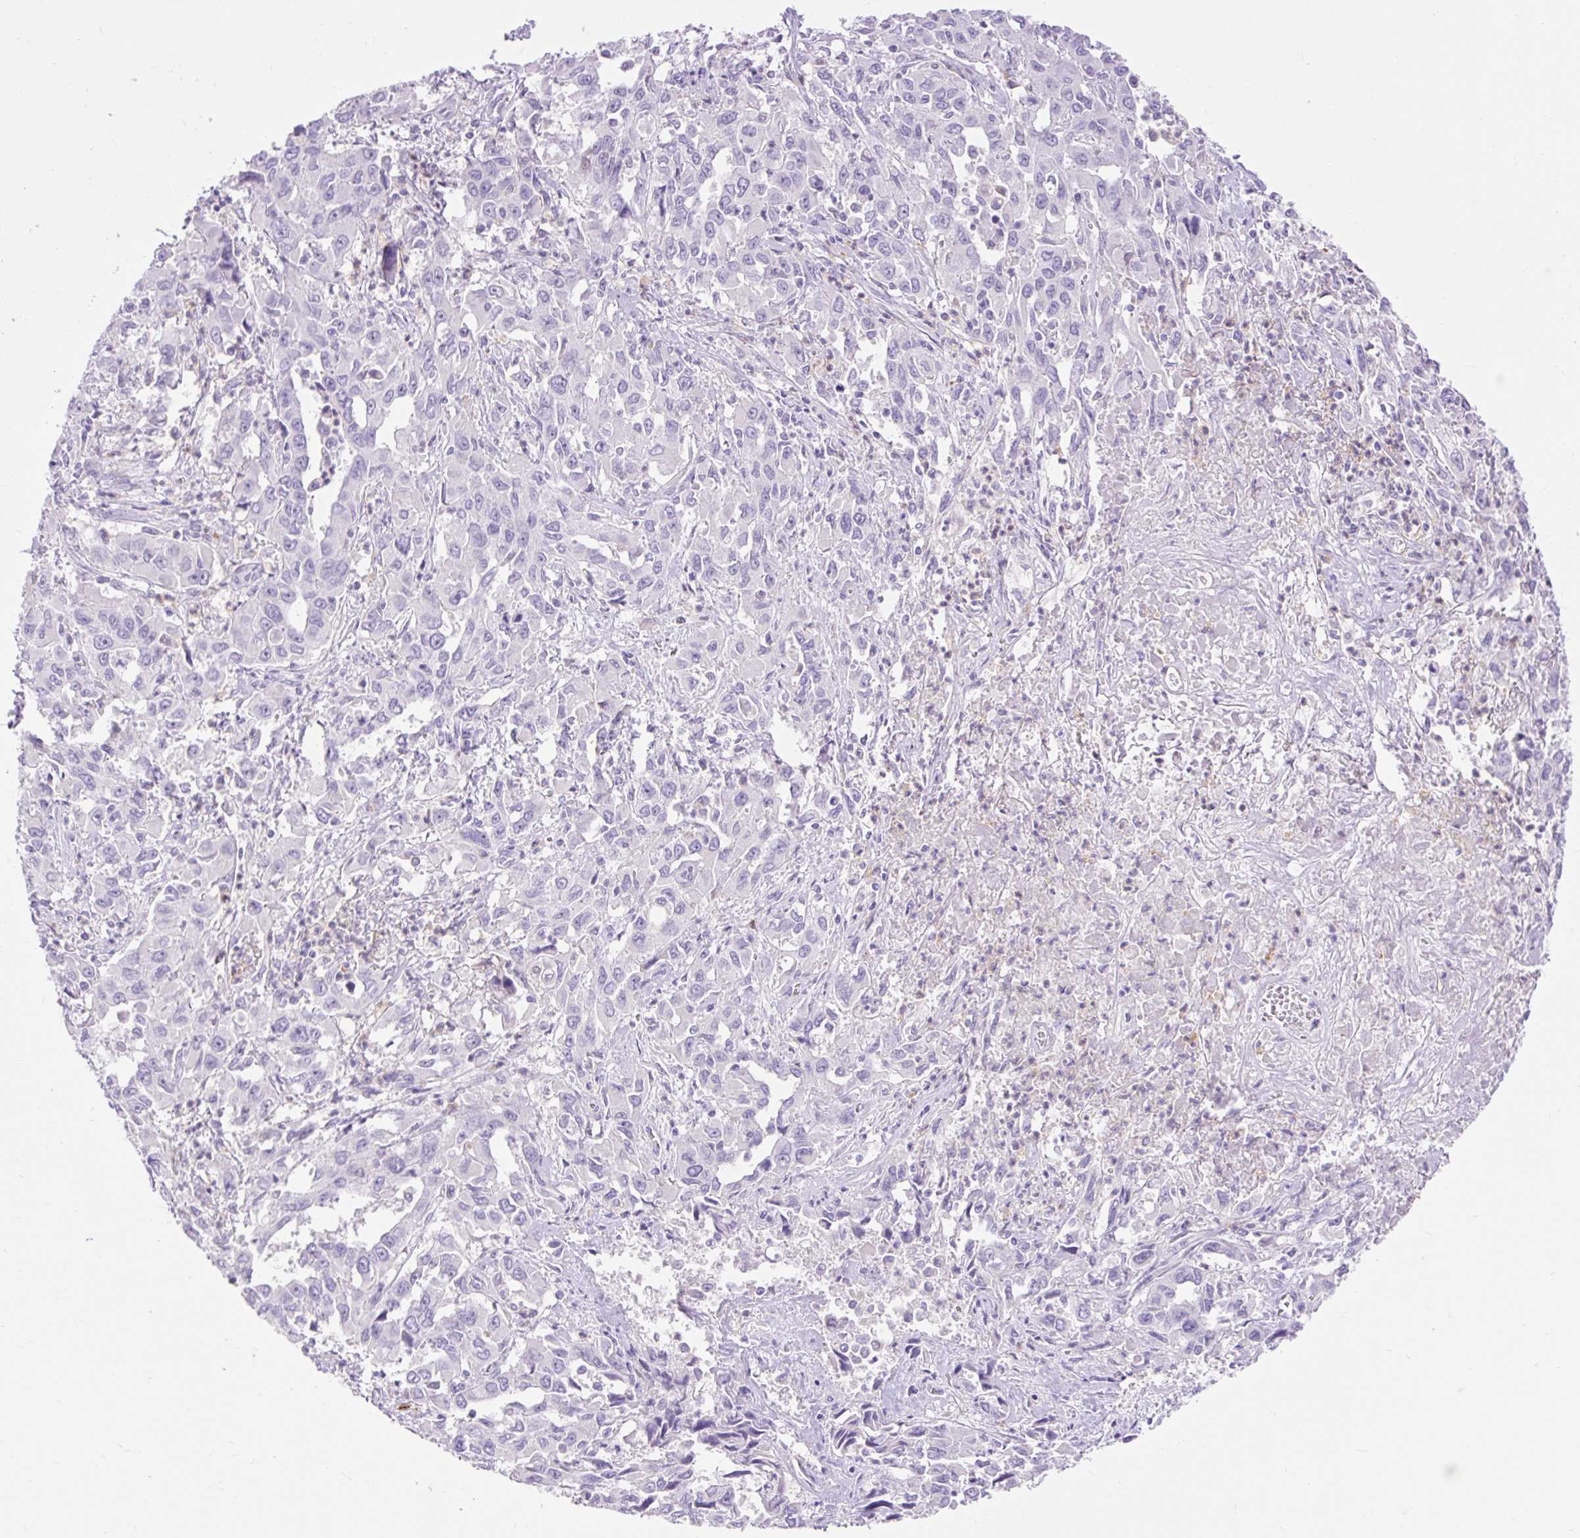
{"staining": {"intensity": "negative", "quantity": "none", "location": "none"}, "tissue": "liver cancer", "cell_type": "Tumor cells", "image_type": "cancer", "snomed": [{"axis": "morphology", "description": "Carcinoma, Hepatocellular, NOS"}, {"axis": "topography", "description": "Liver"}], "caption": "The photomicrograph demonstrates no staining of tumor cells in liver hepatocellular carcinoma.", "gene": "SLC25A40", "patient": {"sex": "male", "age": 63}}